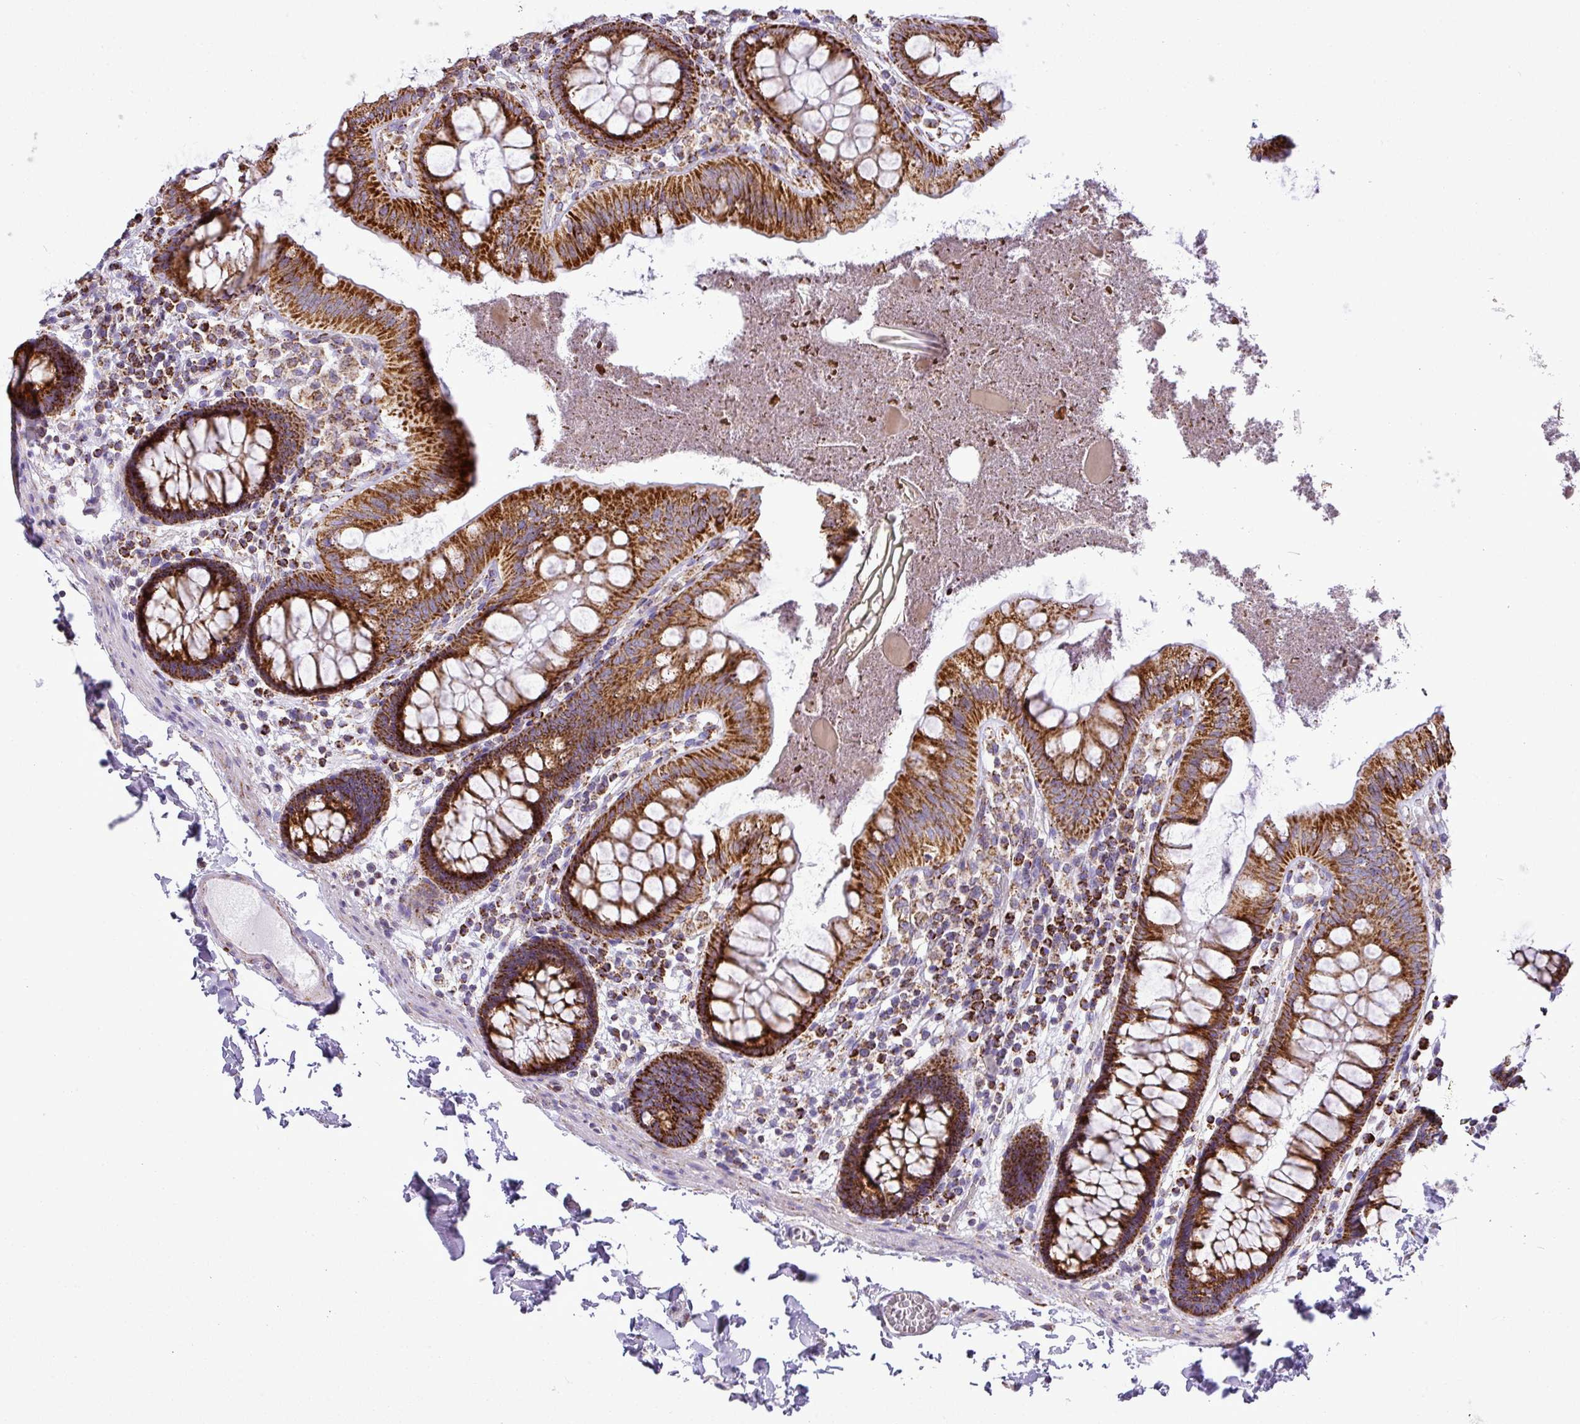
{"staining": {"intensity": "moderate", "quantity": "<25%", "location": "cytoplasmic/membranous"}, "tissue": "colon", "cell_type": "Endothelial cells", "image_type": "normal", "snomed": [{"axis": "morphology", "description": "Normal tissue, NOS"}, {"axis": "topography", "description": "Colon"}], "caption": "About <25% of endothelial cells in unremarkable human colon demonstrate moderate cytoplasmic/membranous protein expression as visualized by brown immunohistochemical staining.", "gene": "ZNF81", "patient": {"sex": "male", "age": 84}}